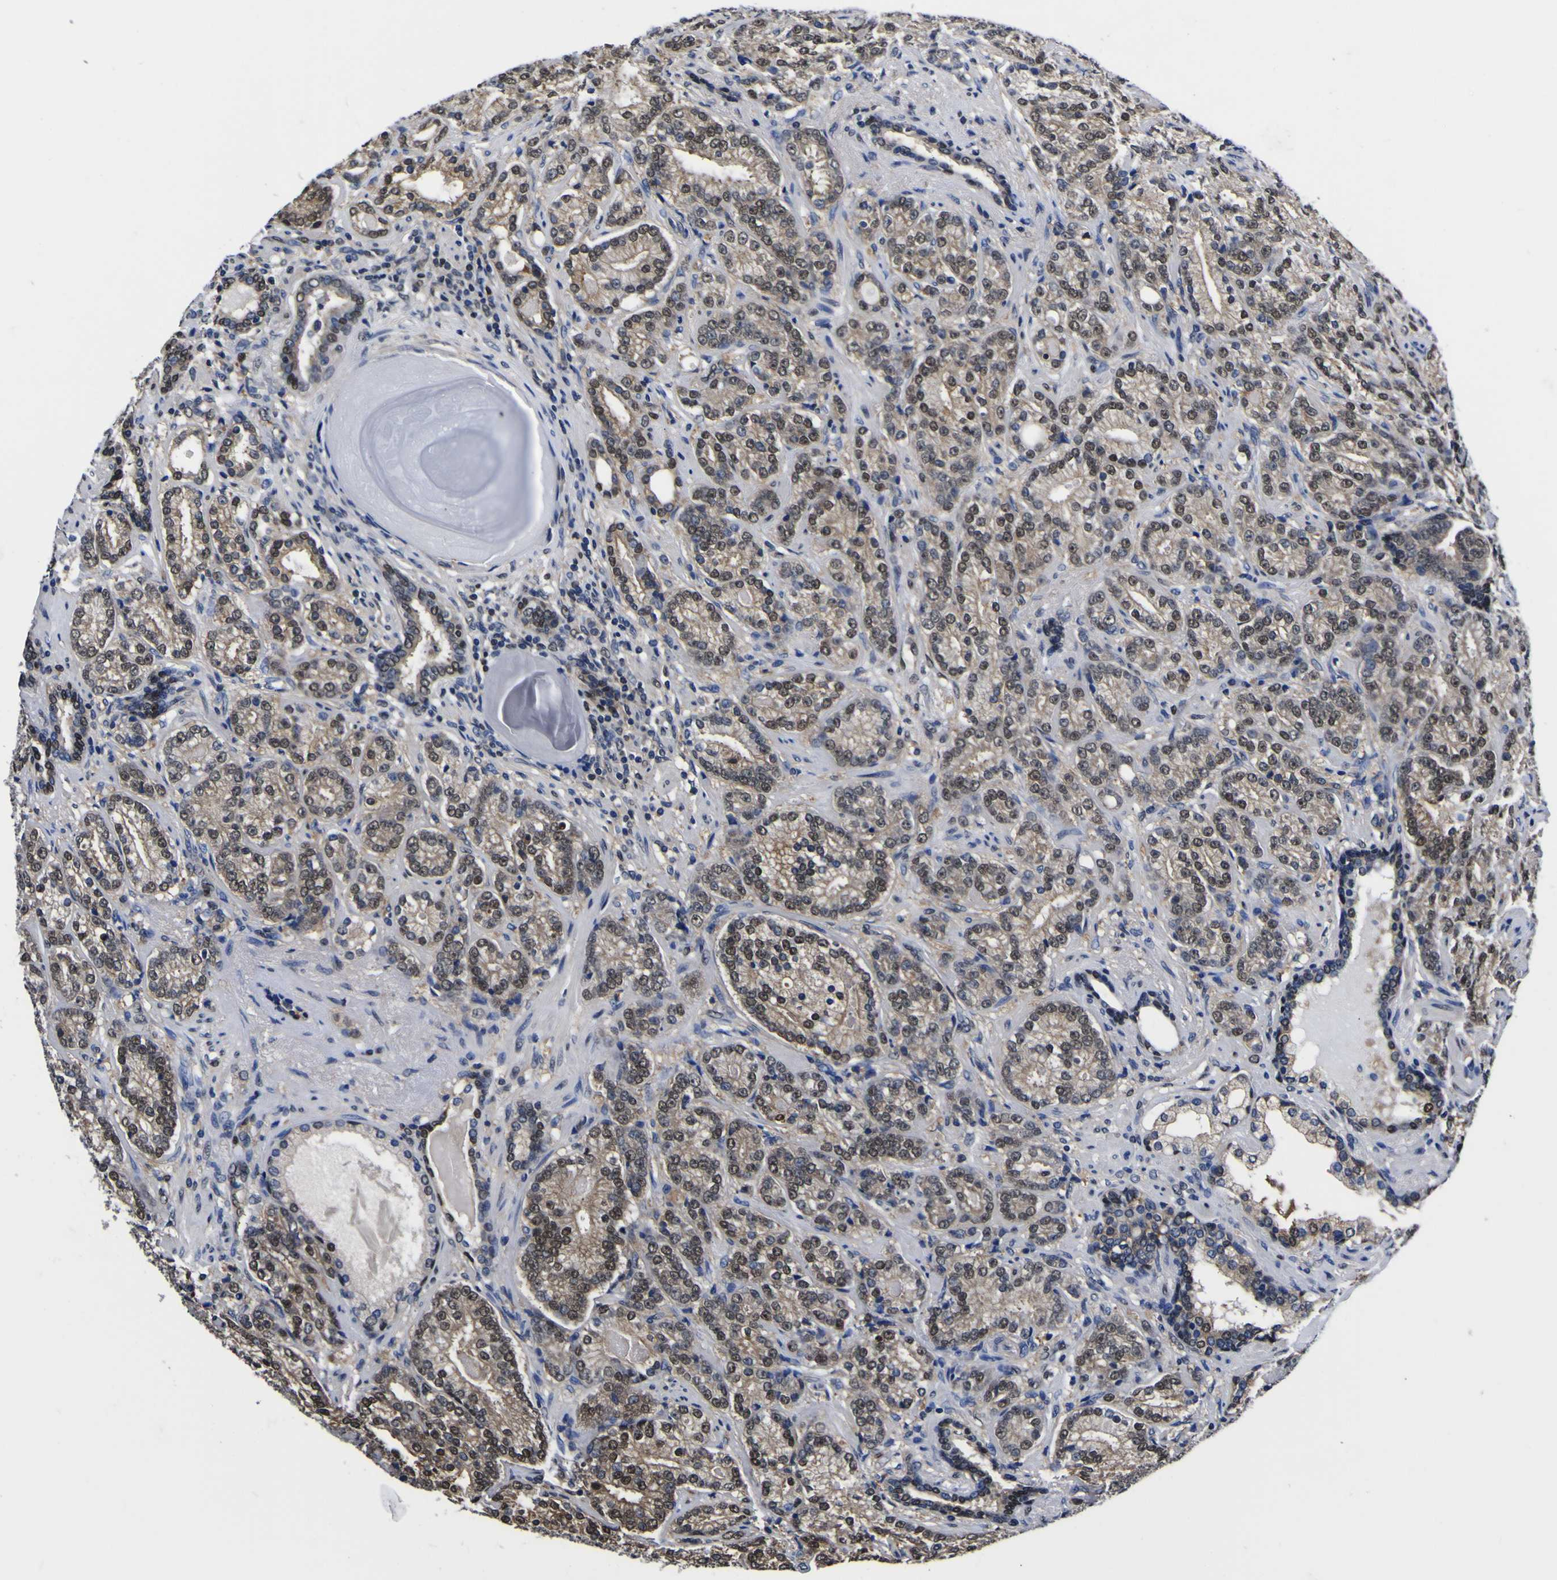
{"staining": {"intensity": "weak", "quantity": ">75%", "location": "cytoplasmic/membranous,nuclear"}, "tissue": "prostate cancer", "cell_type": "Tumor cells", "image_type": "cancer", "snomed": [{"axis": "morphology", "description": "Adenocarcinoma, High grade"}, {"axis": "topography", "description": "Prostate"}], "caption": "Human prostate cancer stained with a protein marker displays weak staining in tumor cells.", "gene": "FAM110B", "patient": {"sex": "male", "age": 61}}